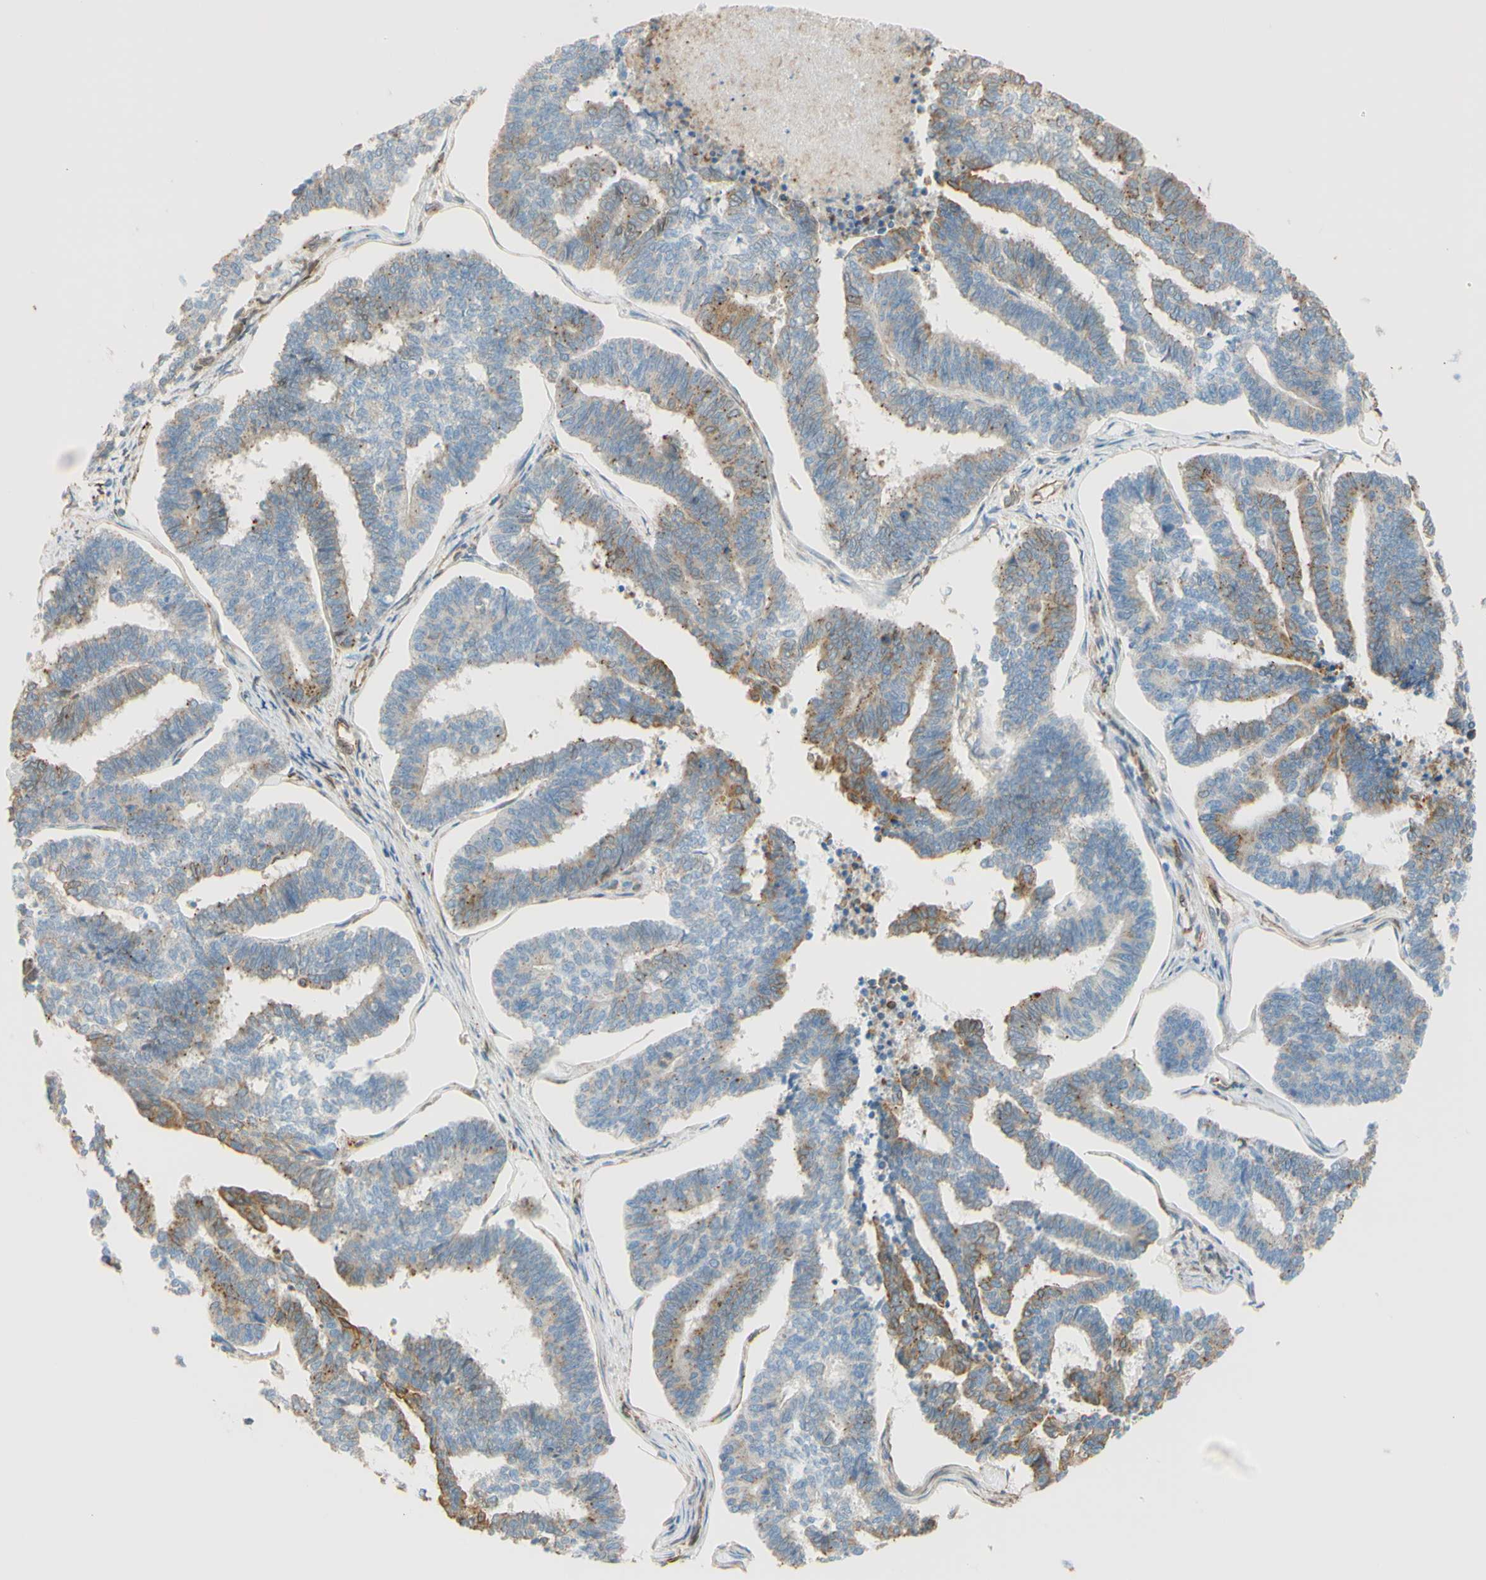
{"staining": {"intensity": "moderate", "quantity": "25%-75%", "location": "cytoplasmic/membranous,nuclear"}, "tissue": "endometrial cancer", "cell_type": "Tumor cells", "image_type": "cancer", "snomed": [{"axis": "morphology", "description": "Adenocarcinoma, NOS"}, {"axis": "topography", "description": "Endometrium"}], "caption": "Immunohistochemistry (IHC) histopathology image of neoplastic tissue: endometrial adenocarcinoma stained using IHC demonstrates medium levels of moderate protein expression localized specifically in the cytoplasmic/membranous and nuclear of tumor cells, appearing as a cytoplasmic/membranous and nuclear brown color.", "gene": "ENDOD1", "patient": {"sex": "female", "age": 70}}